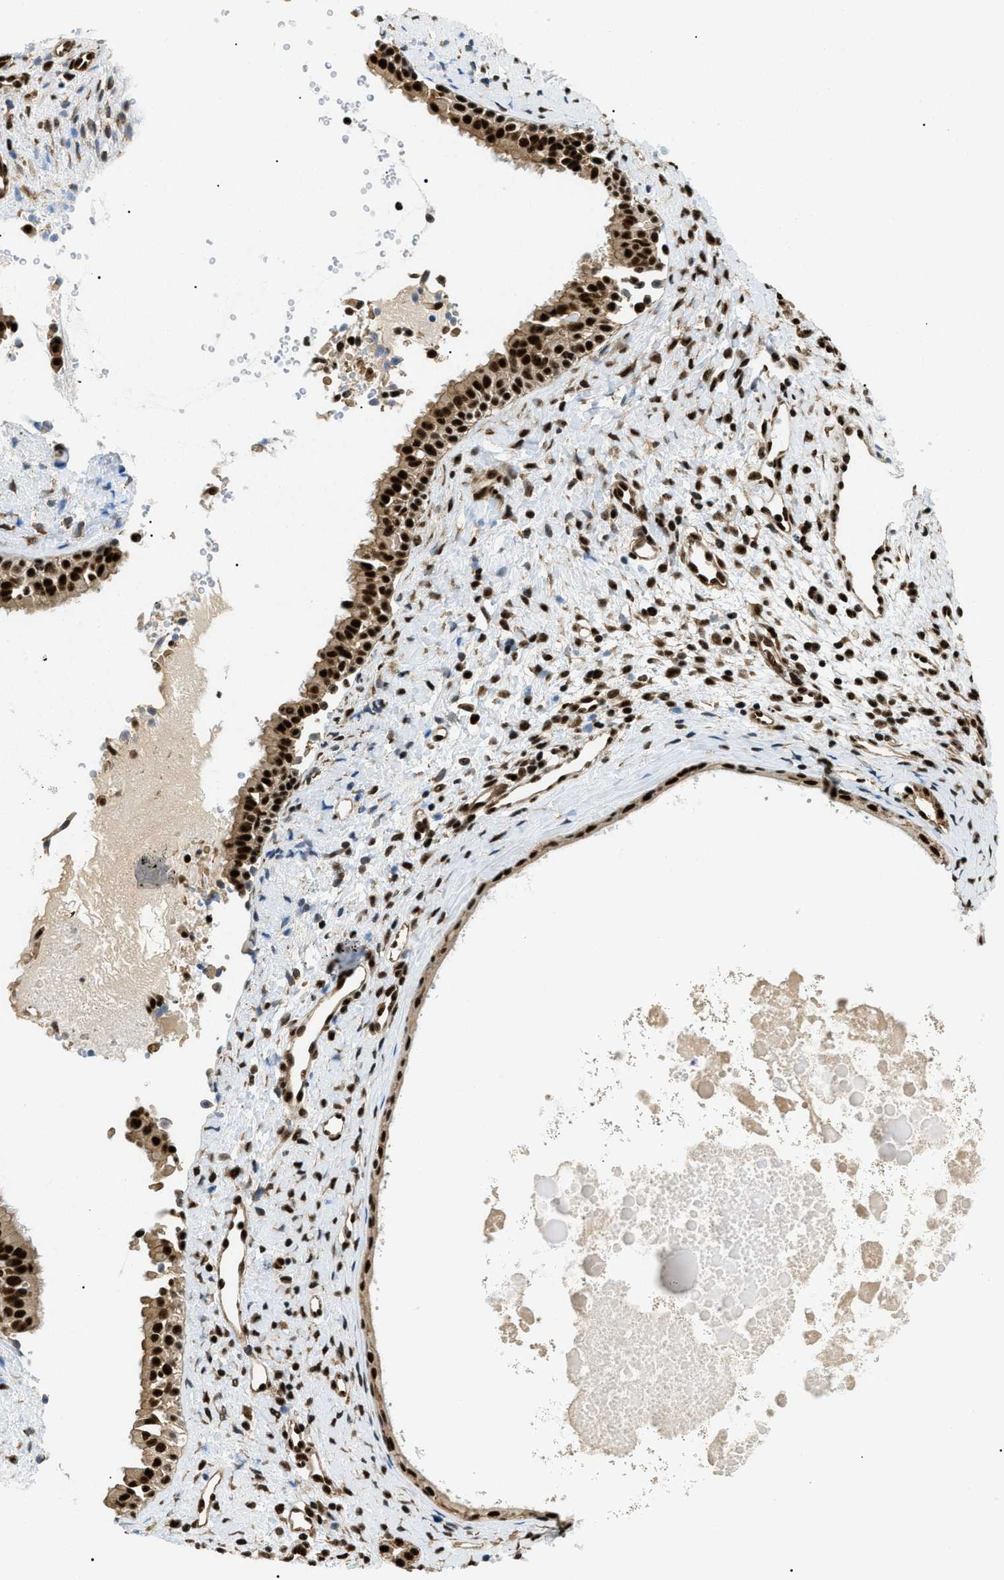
{"staining": {"intensity": "strong", "quantity": ">75%", "location": "cytoplasmic/membranous,nuclear"}, "tissue": "nasopharynx", "cell_type": "Respiratory epithelial cells", "image_type": "normal", "snomed": [{"axis": "morphology", "description": "Normal tissue, NOS"}, {"axis": "topography", "description": "Nasopharynx"}], "caption": "Immunohistochemistry (DAB (3,3'-diaminobenzidine)) staining of benign human nasopharynx shows strong cytoplasmic/membranous,nuclear protein staining in about >75% of respiratory epithelial cells. Using DAB (3,3'-diaminobenzidine) (brown) and hematoxylin (blue) stains, captured at high magnification using brightfield microscopy.", "gene": "CWC25", "patient": {"sex": "male", "age": 22}}